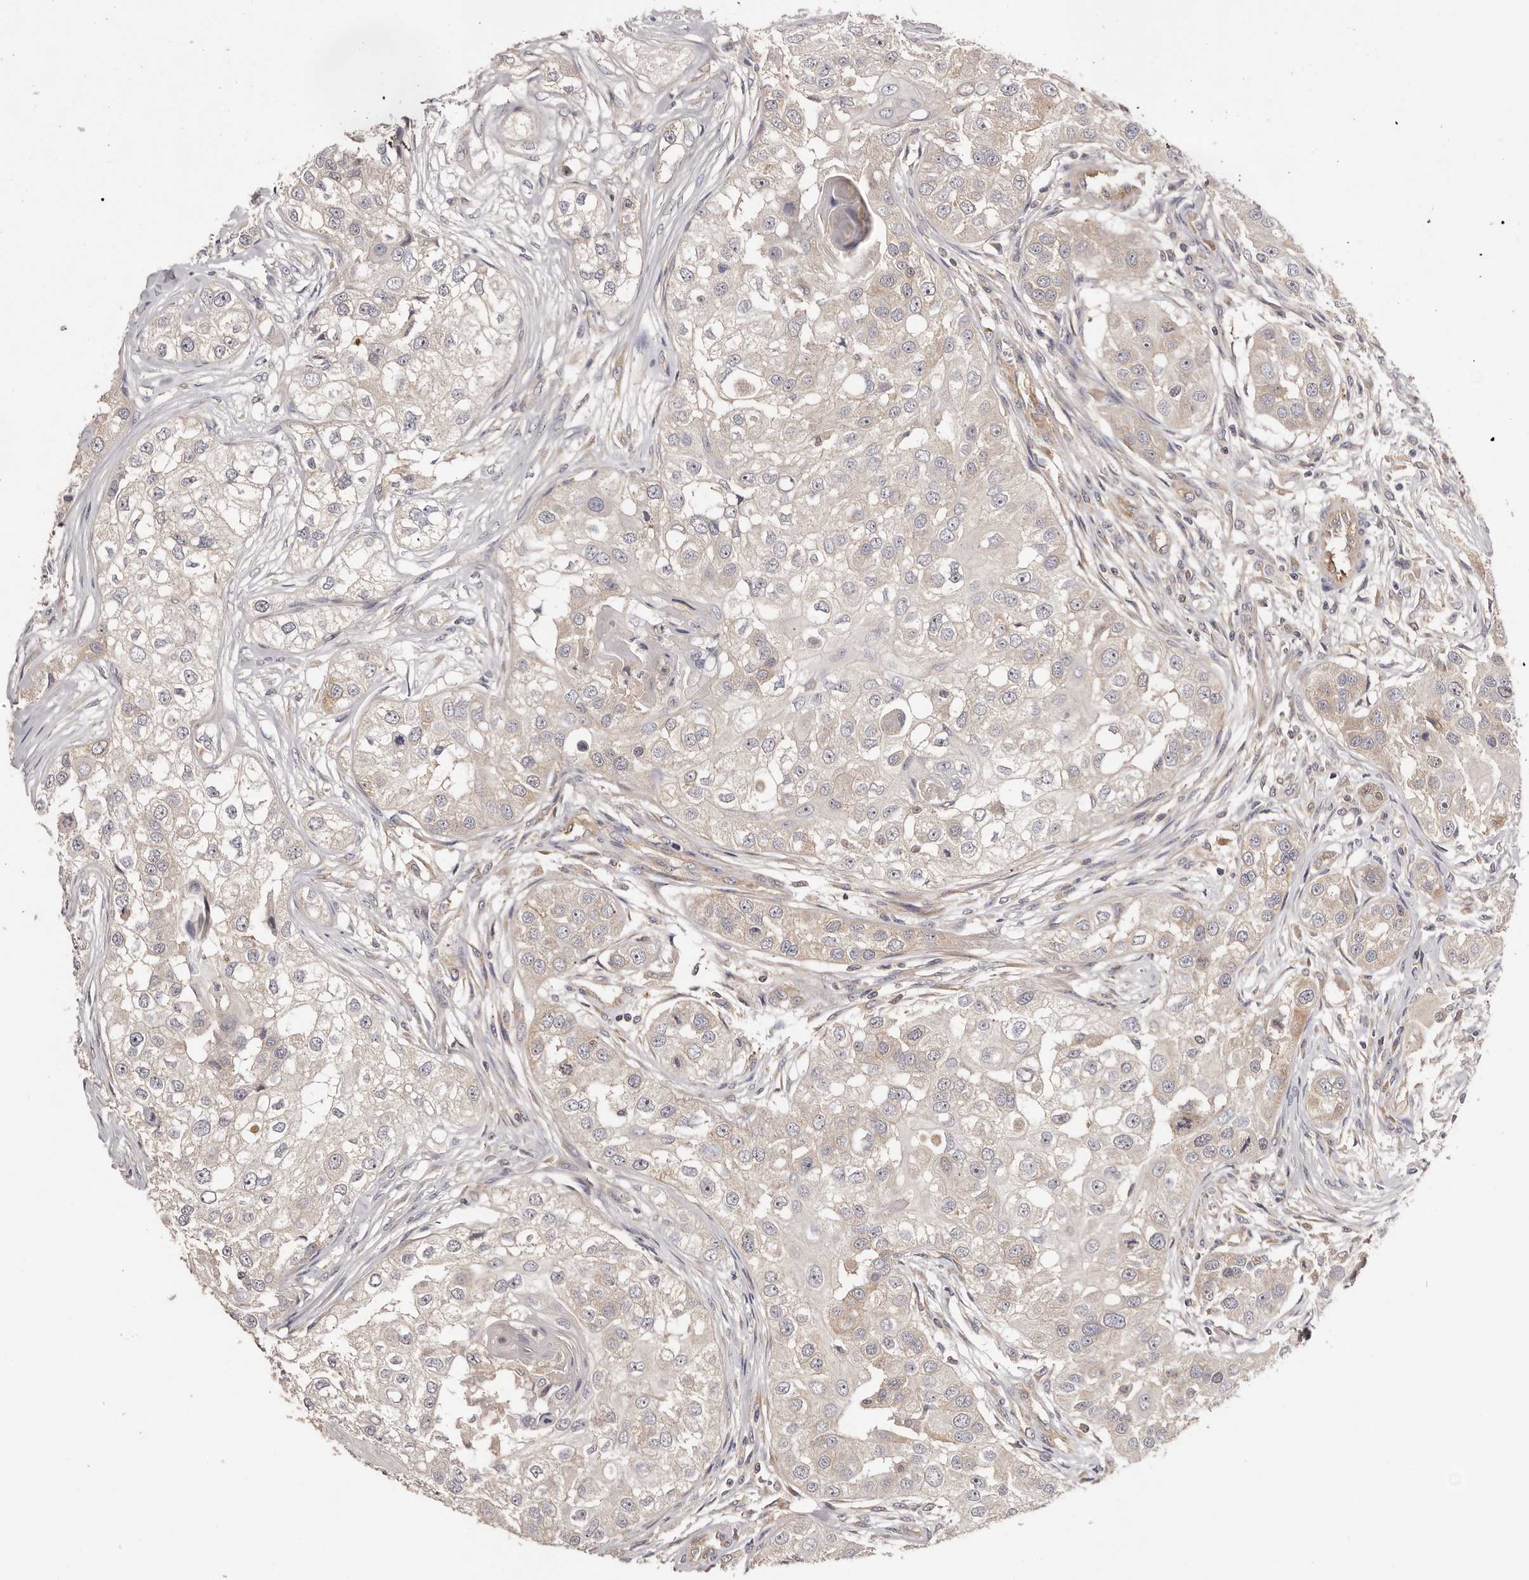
{"staining": {"intensity": "weak", "quantity": "<25%", "location": "cytoplasmic/membranous"}, "tissue": "head and neck cancer", "cell_type": "Tumor cells", "image_type": "cancer", "snomed": [{"axis": "morphology", "description": "Normal tissue, NOS"}, {"axis": "morphology", "description": "Squamous cell carcinoma, NOS"}, {"axis": "topography", "description": "Skeletal muscle"}, {"axis": "topography", "description": "Head-Neck"}], "caption": "An IHC photomicrograph of head and neck squamous cell carcinoma is shown. There is no staining in tumor cells of head and neck squamous cell carcinoma. (Brightfield microscopy of DAB (3,3'-diaminobenzidine) immunohistochemistry (IHC) at high magnification).", "gene": "LTV1", "patient": {"sex": "male", "age": 51}}